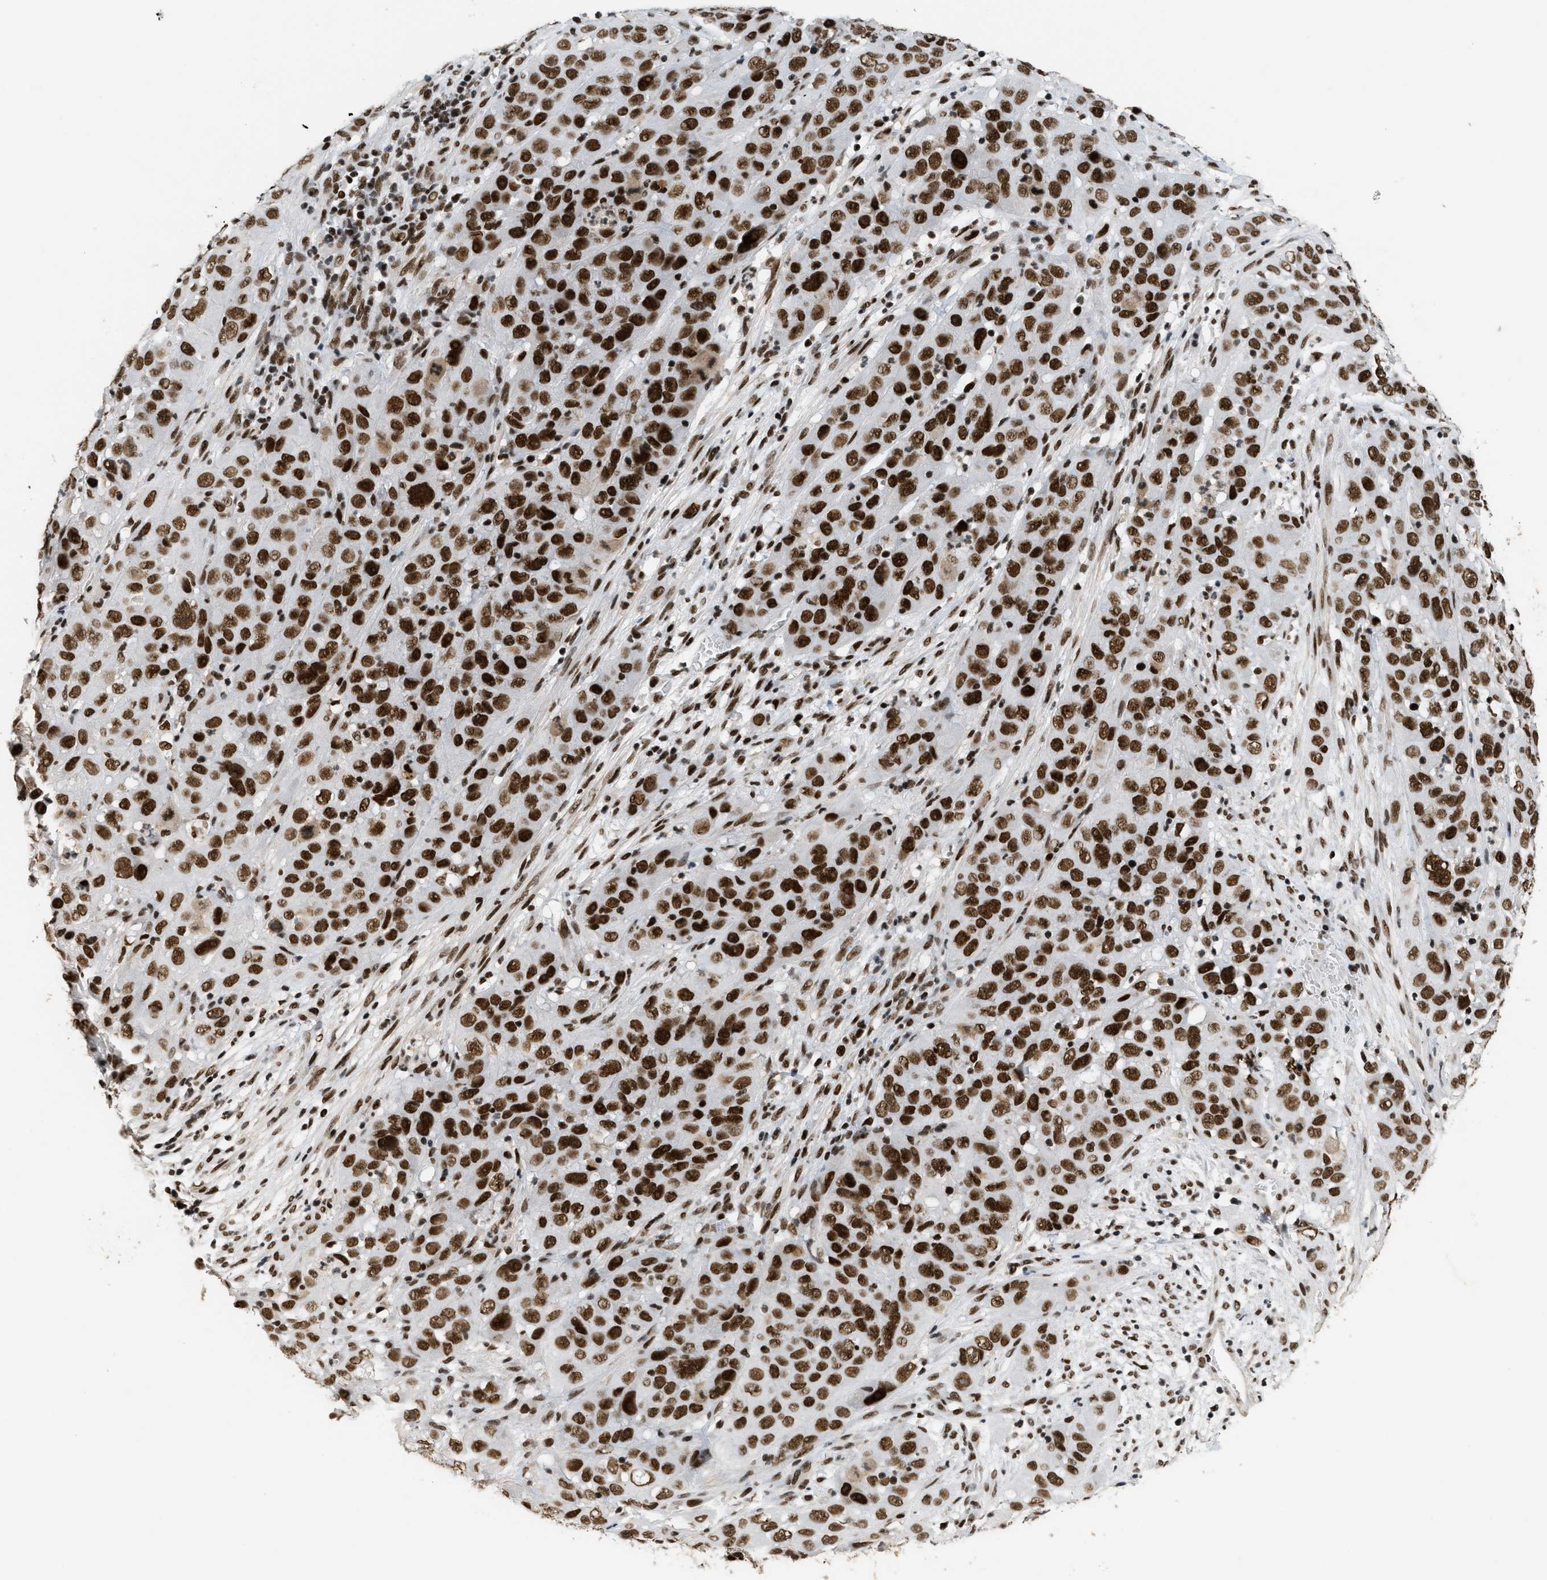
{"staining": {"intensity": "strong", "quantity": ">75%", "location": "nuclear"}, "tissue": "cervical cancer", "cell_type": "Tumor cells", "image_type": "cancer", "snomed": [{"axis": "morphology", "description": "Squamous cell carcinoma, NOS"}, {"axis": "topography", "description": "Cervix"}], "caption": "This is an image of immunohistochemistry staining of cervical squamous cell carcinoma, which shows strong positivity in the nuclear of tumor cells.", "gene": "SMARCB1", "patient": {"sex": "female", "age": 32}}